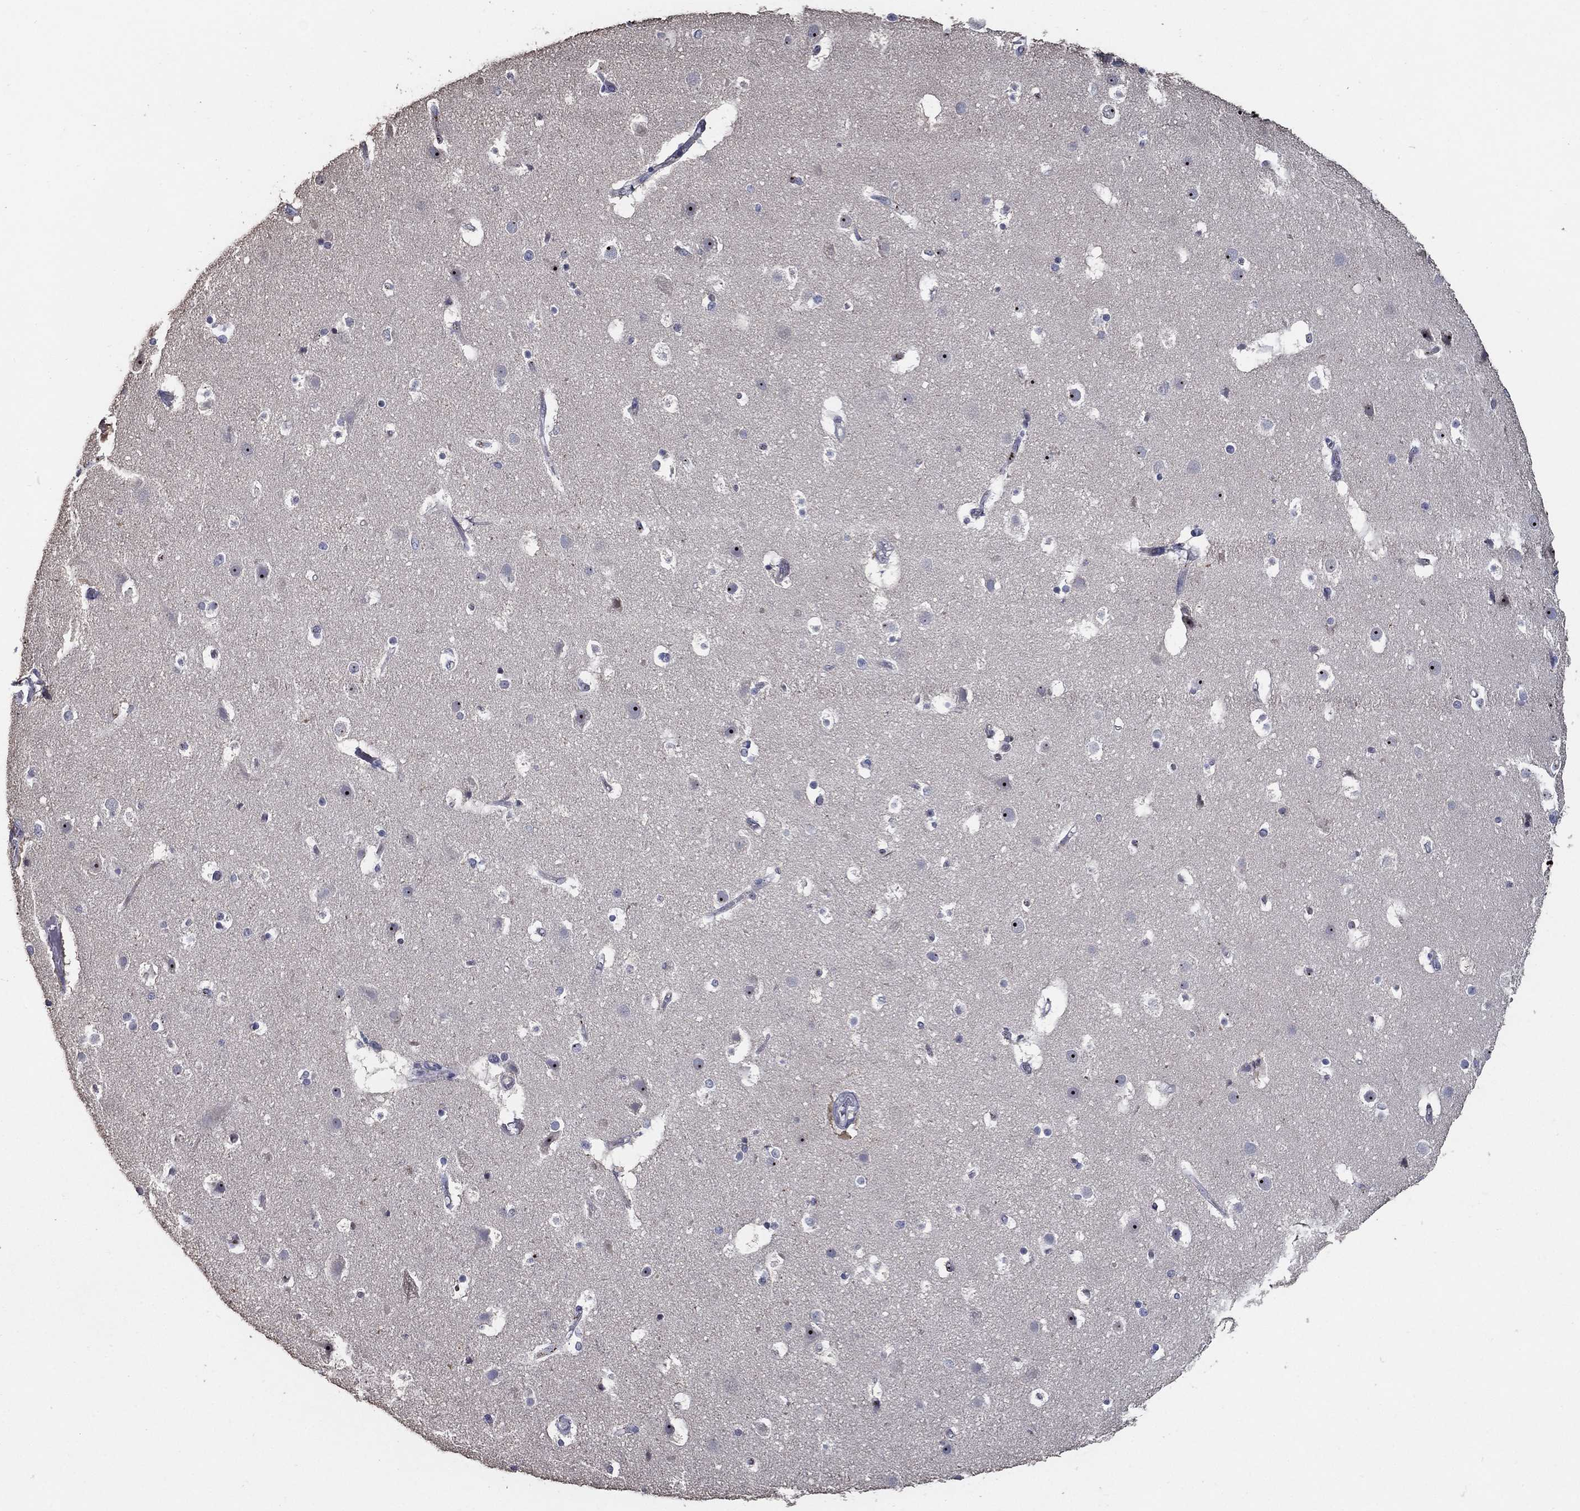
{"staining": {"intensity": "negative", "quantity": "none", "location": "none"}, "tissue": "cerebral cortex", "cell_type": "Endothelial cells", "image_type": "normal", "snomed": [{"axis": "morphology", "description": "Normal tissue, NOS"}, {"axis": "topography", "description": "Cerebral cortex"}], "caption": "High power microscopy micrograph of an immunohistochemistry (IHC) histopathology image of benign cerebral cortex, revealing no significant staining in endothelial cells. (Immunohistochemistry (ihc), brightfield microscopy, high magnification).", "gene": "EFNA1", "patient": {"sex": "female", "age": 52}}